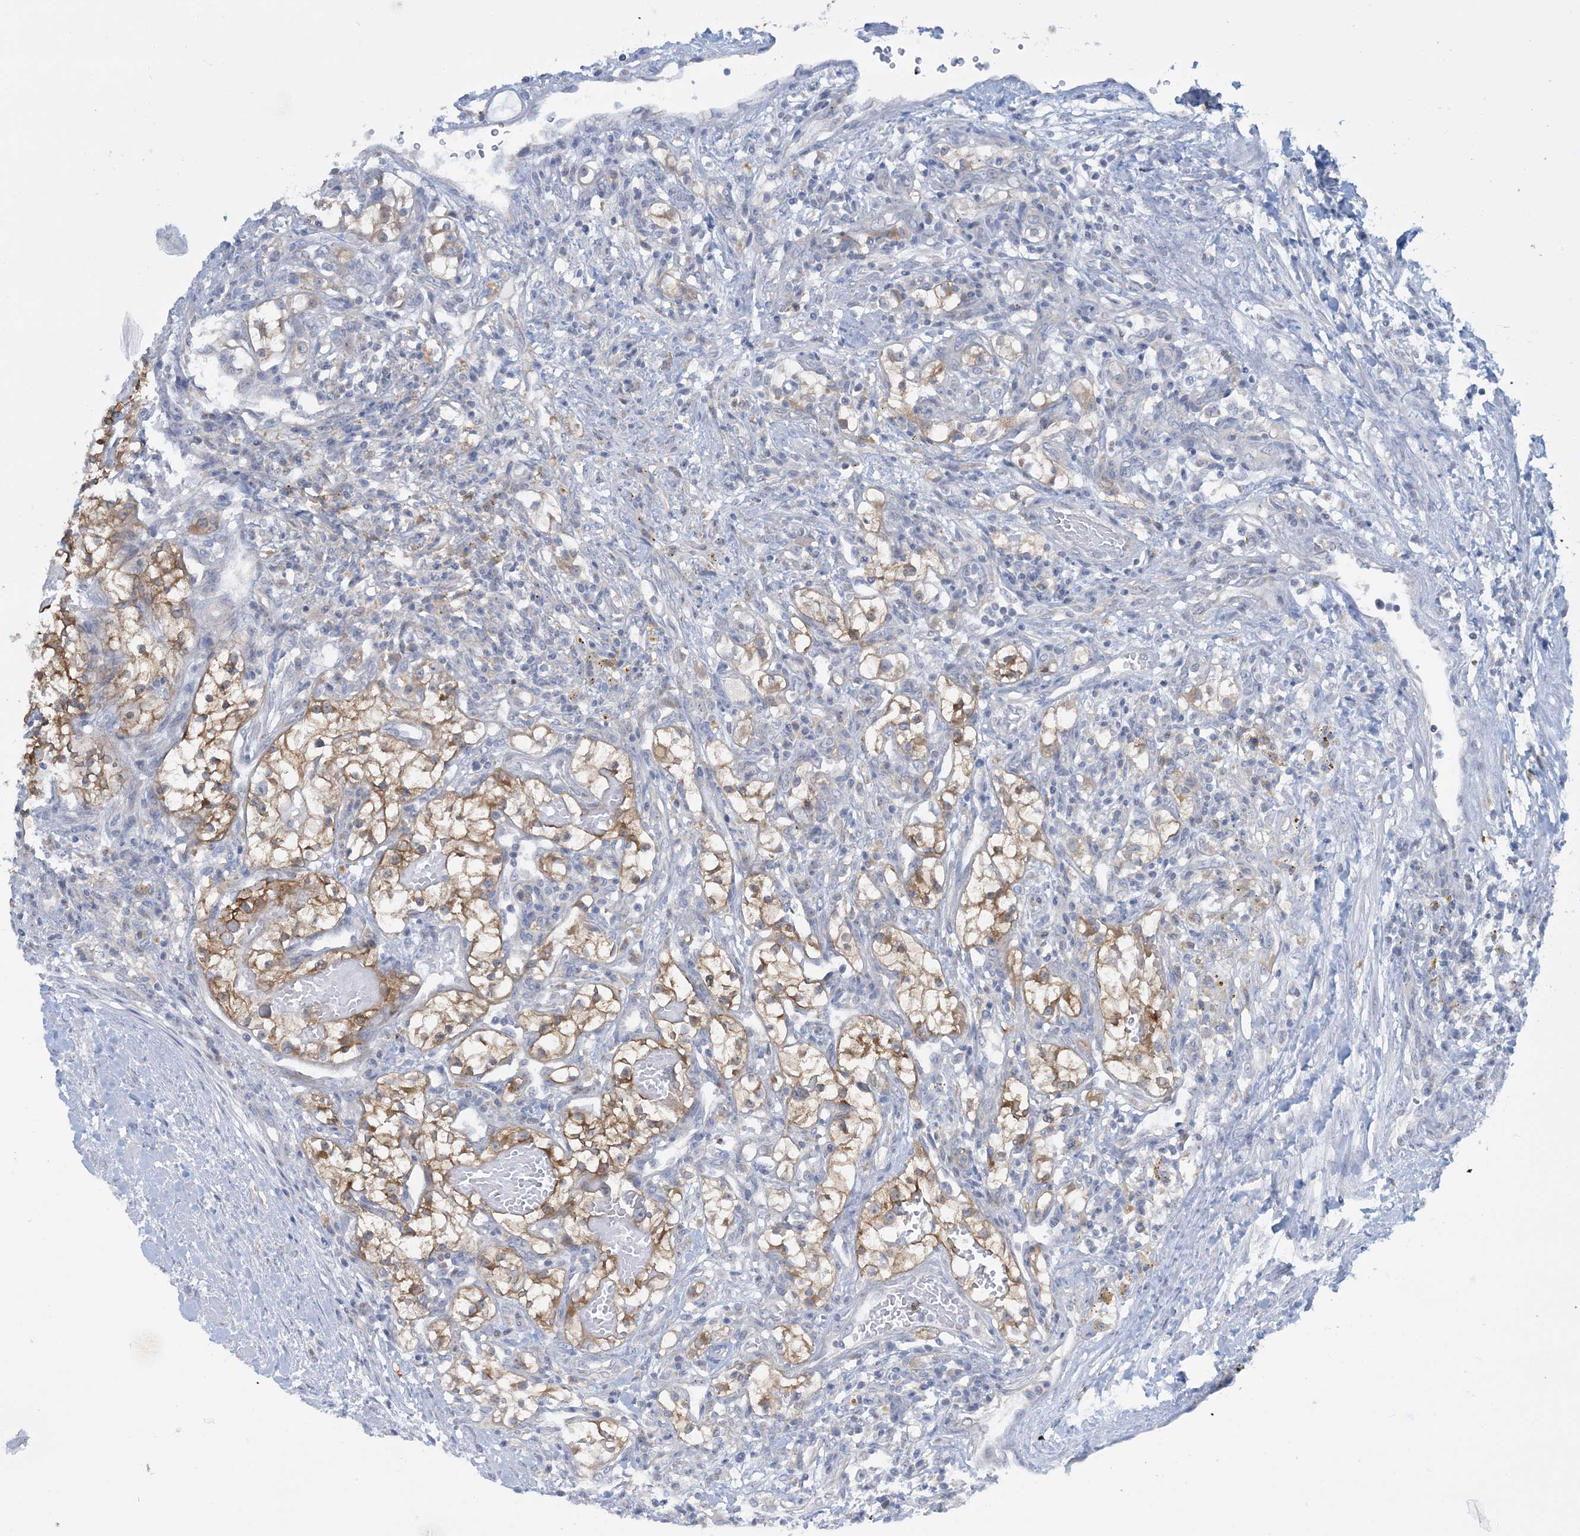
{"staining": {"intensity": "moderate", "quantity": ">75%", "location": "cytoplasmic/membranous"}, "tissue": "renal cancer", "cell_type": "Tumor cells", "image_type": "cancer", "snomed": [{"axis": "morphology", "description": "Normal tissue, NOS"}, {"axis": "morphology", "description": "Adenocarcinoma, NOS"}, {"axis": "topography", "description": "Kidney"}], "caption": "DAB immunohistochemical staining of renal cancer reveals moderate cytoplasmic/membranous protein staining in about >75% of tumor cells.", "gene": "MRPS18A", "patient": {"sex": "male", "age": 68}}